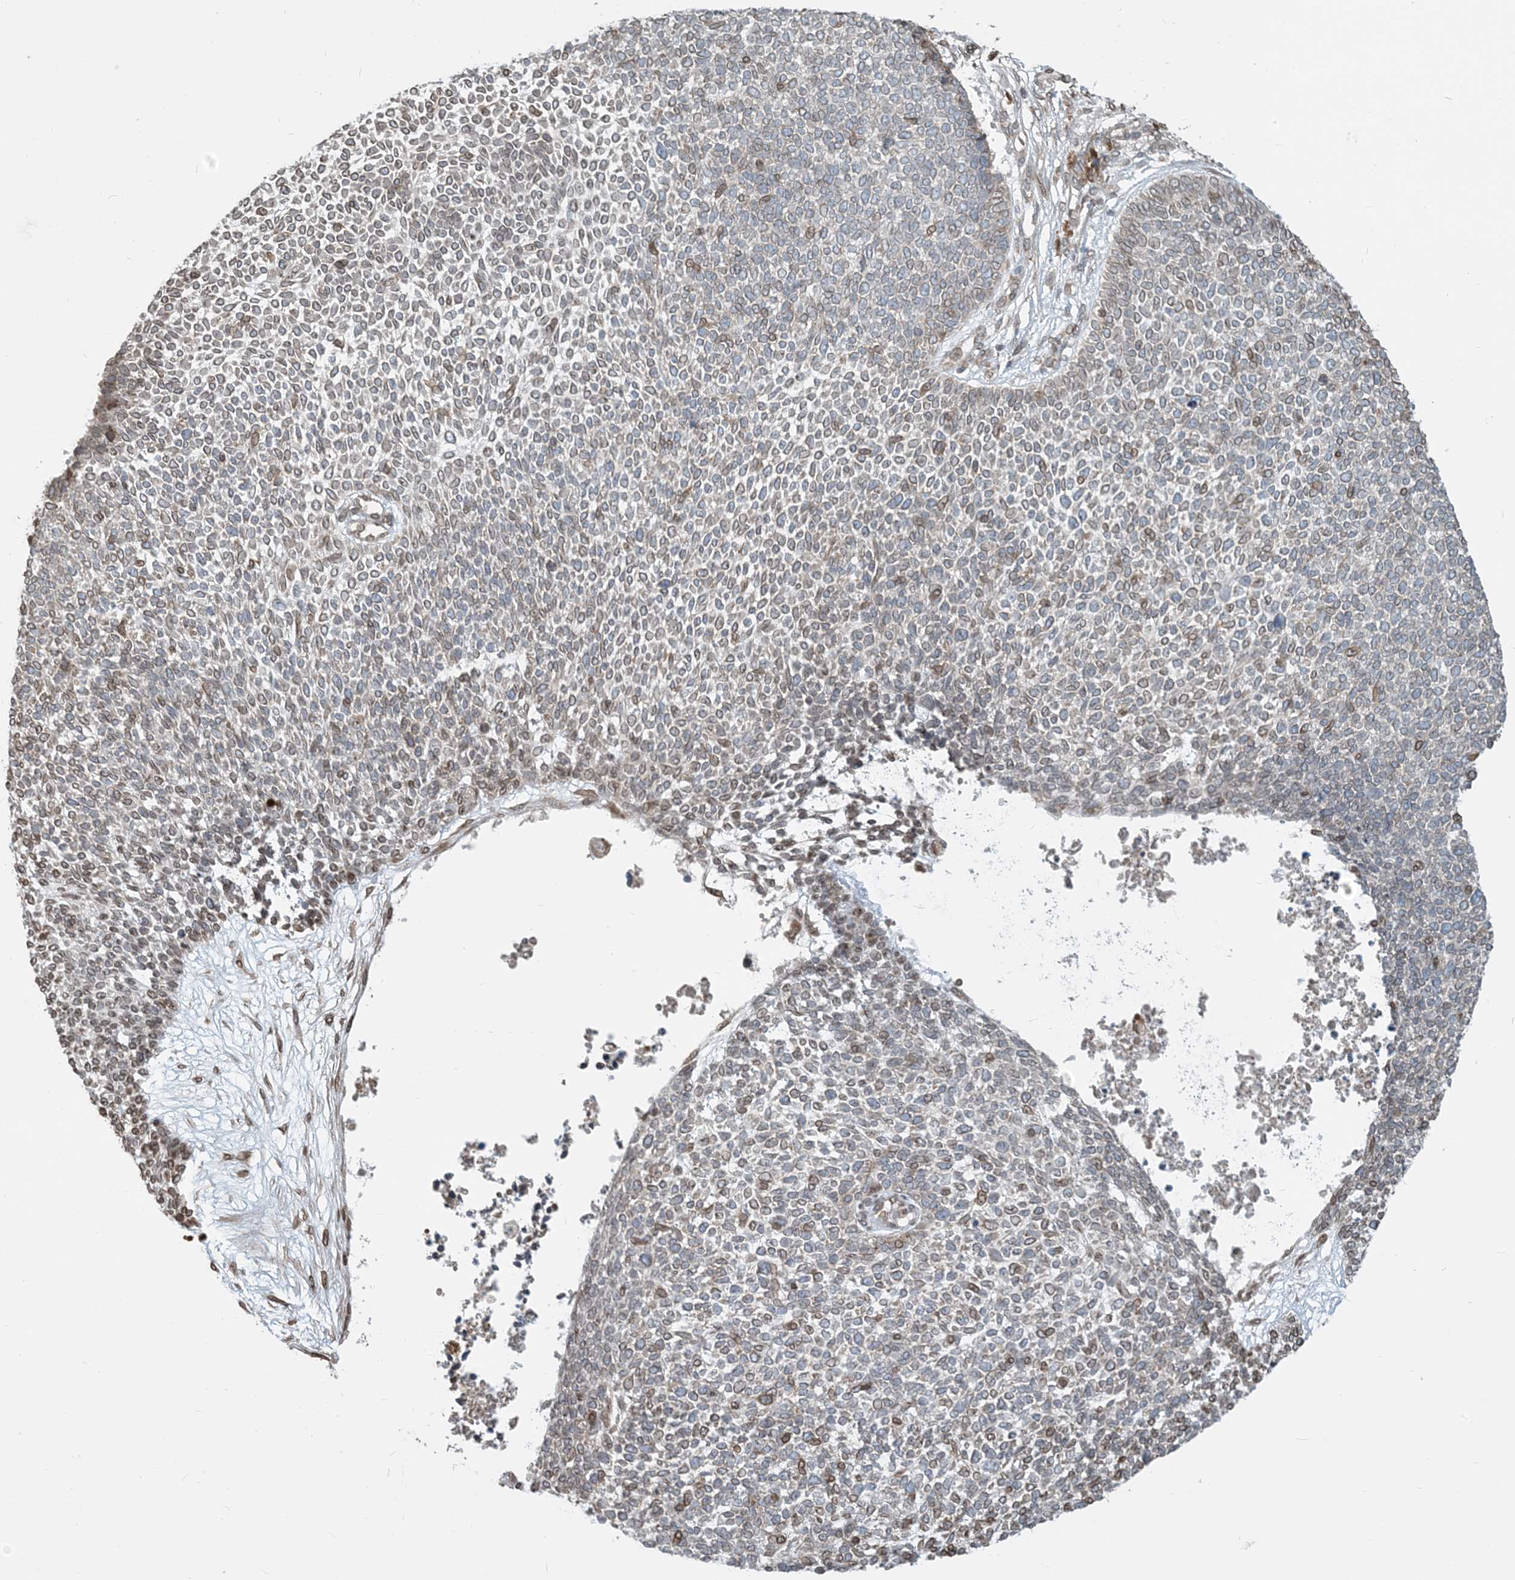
{"staining": {"intensity": "weak", "quantity": ">75%", "location": "cytoplasmic/membranous,nuclear"}, "tissue": "skin cancer", "cell_type": "Tumor cells", "image_type": "cancer", "snomed": [{"axis": "morphology", "description": "Basal cell carcinoma"}, {"axis": "topography", "description": "Skin"}], "caption": "Basal cell carcinoma (skin) stained with a protein marker exhibits weak staining in tumor cells.", "gene": "WWP1", "patient": {"sex": "female", "age": 84}}